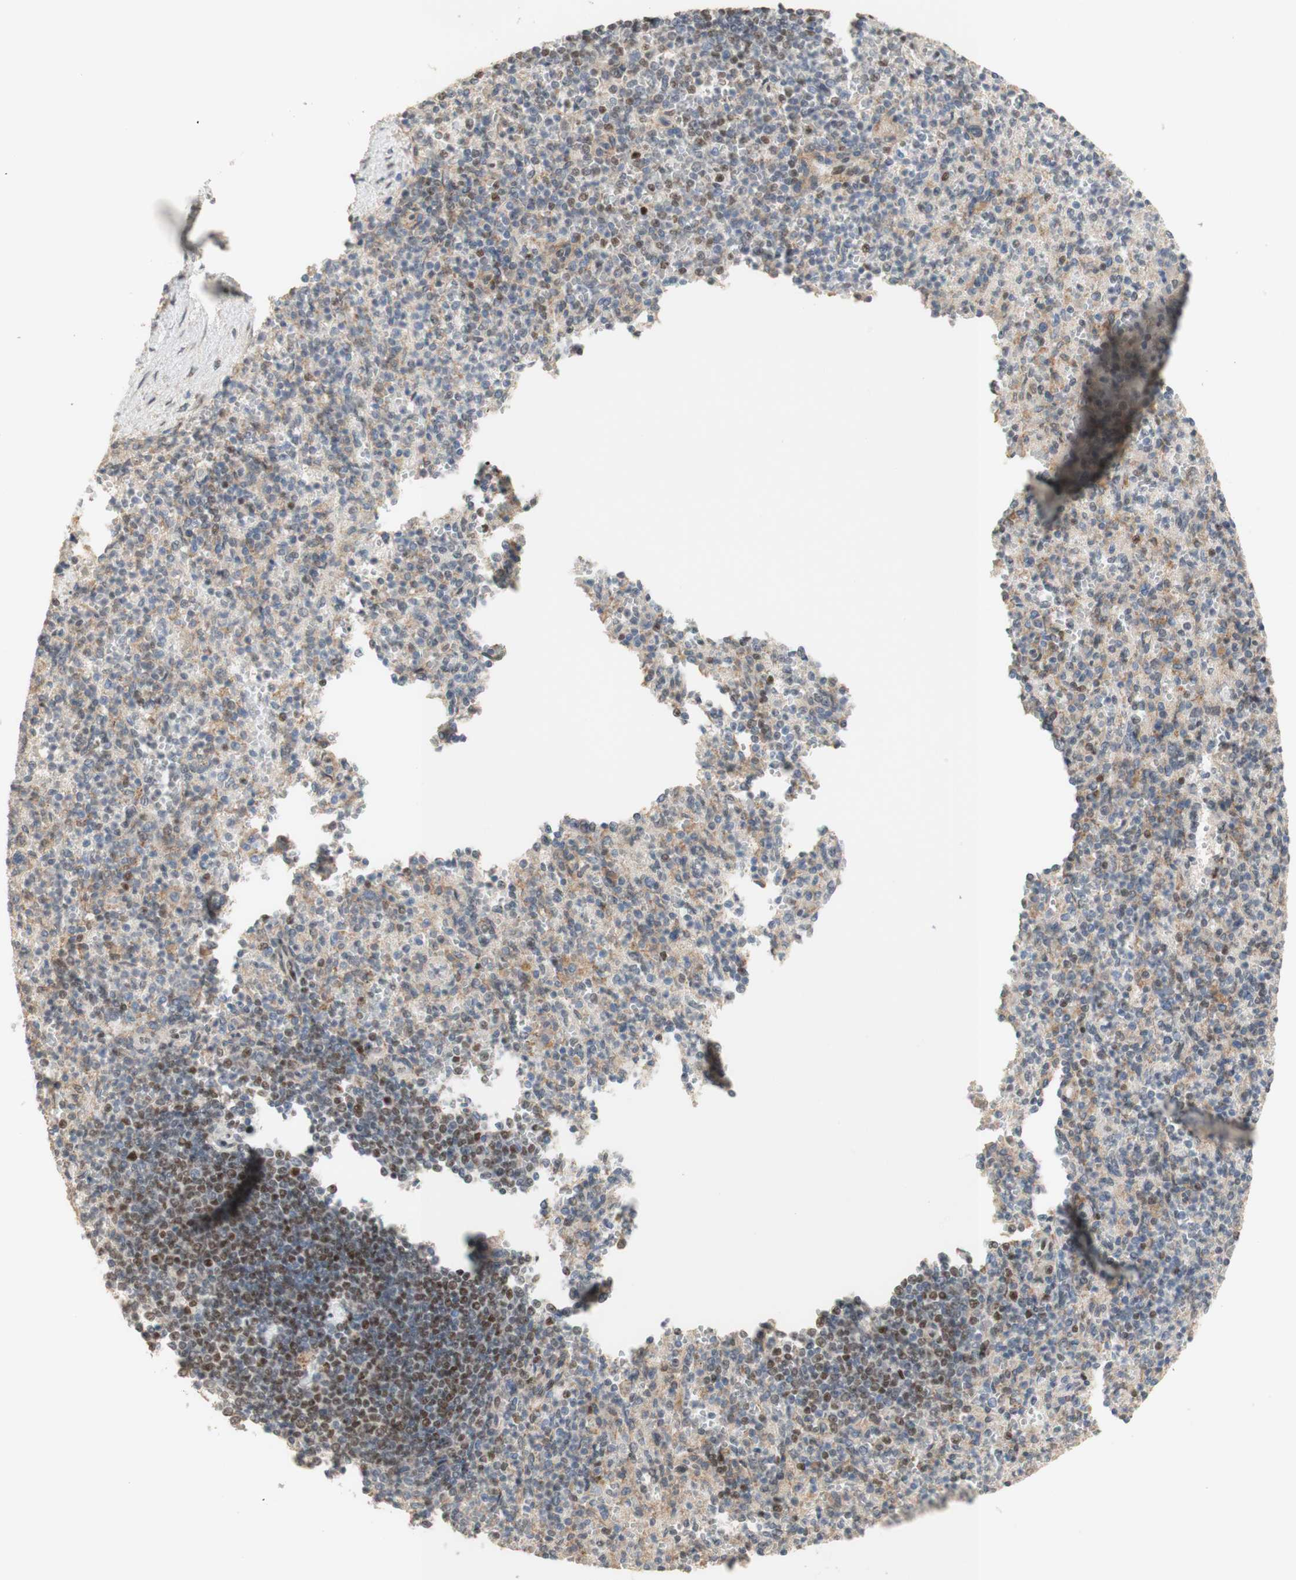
{"staining": {"intensity": "moderate", "quantity": "25%-75%", "location": "cytoplasmic/membranous,nuclear"}, "tissue": "spleen", "cell_type": "Cells in red pulp", "image_type": "normal", "snomed": [{"axis": "morphology", "description": "Normal tissue, NOS"}, {"axis": "topography", "description": "Spleen"}], "caption": "Immunohistochemical staining of normal human spleen displays moderate cytoplasmic/membranous,nuclear protein staining in about 25%-75% of cells in red pulp.", "gene": "FOXP1", "patient": {"sex": "female", "age": 74}}